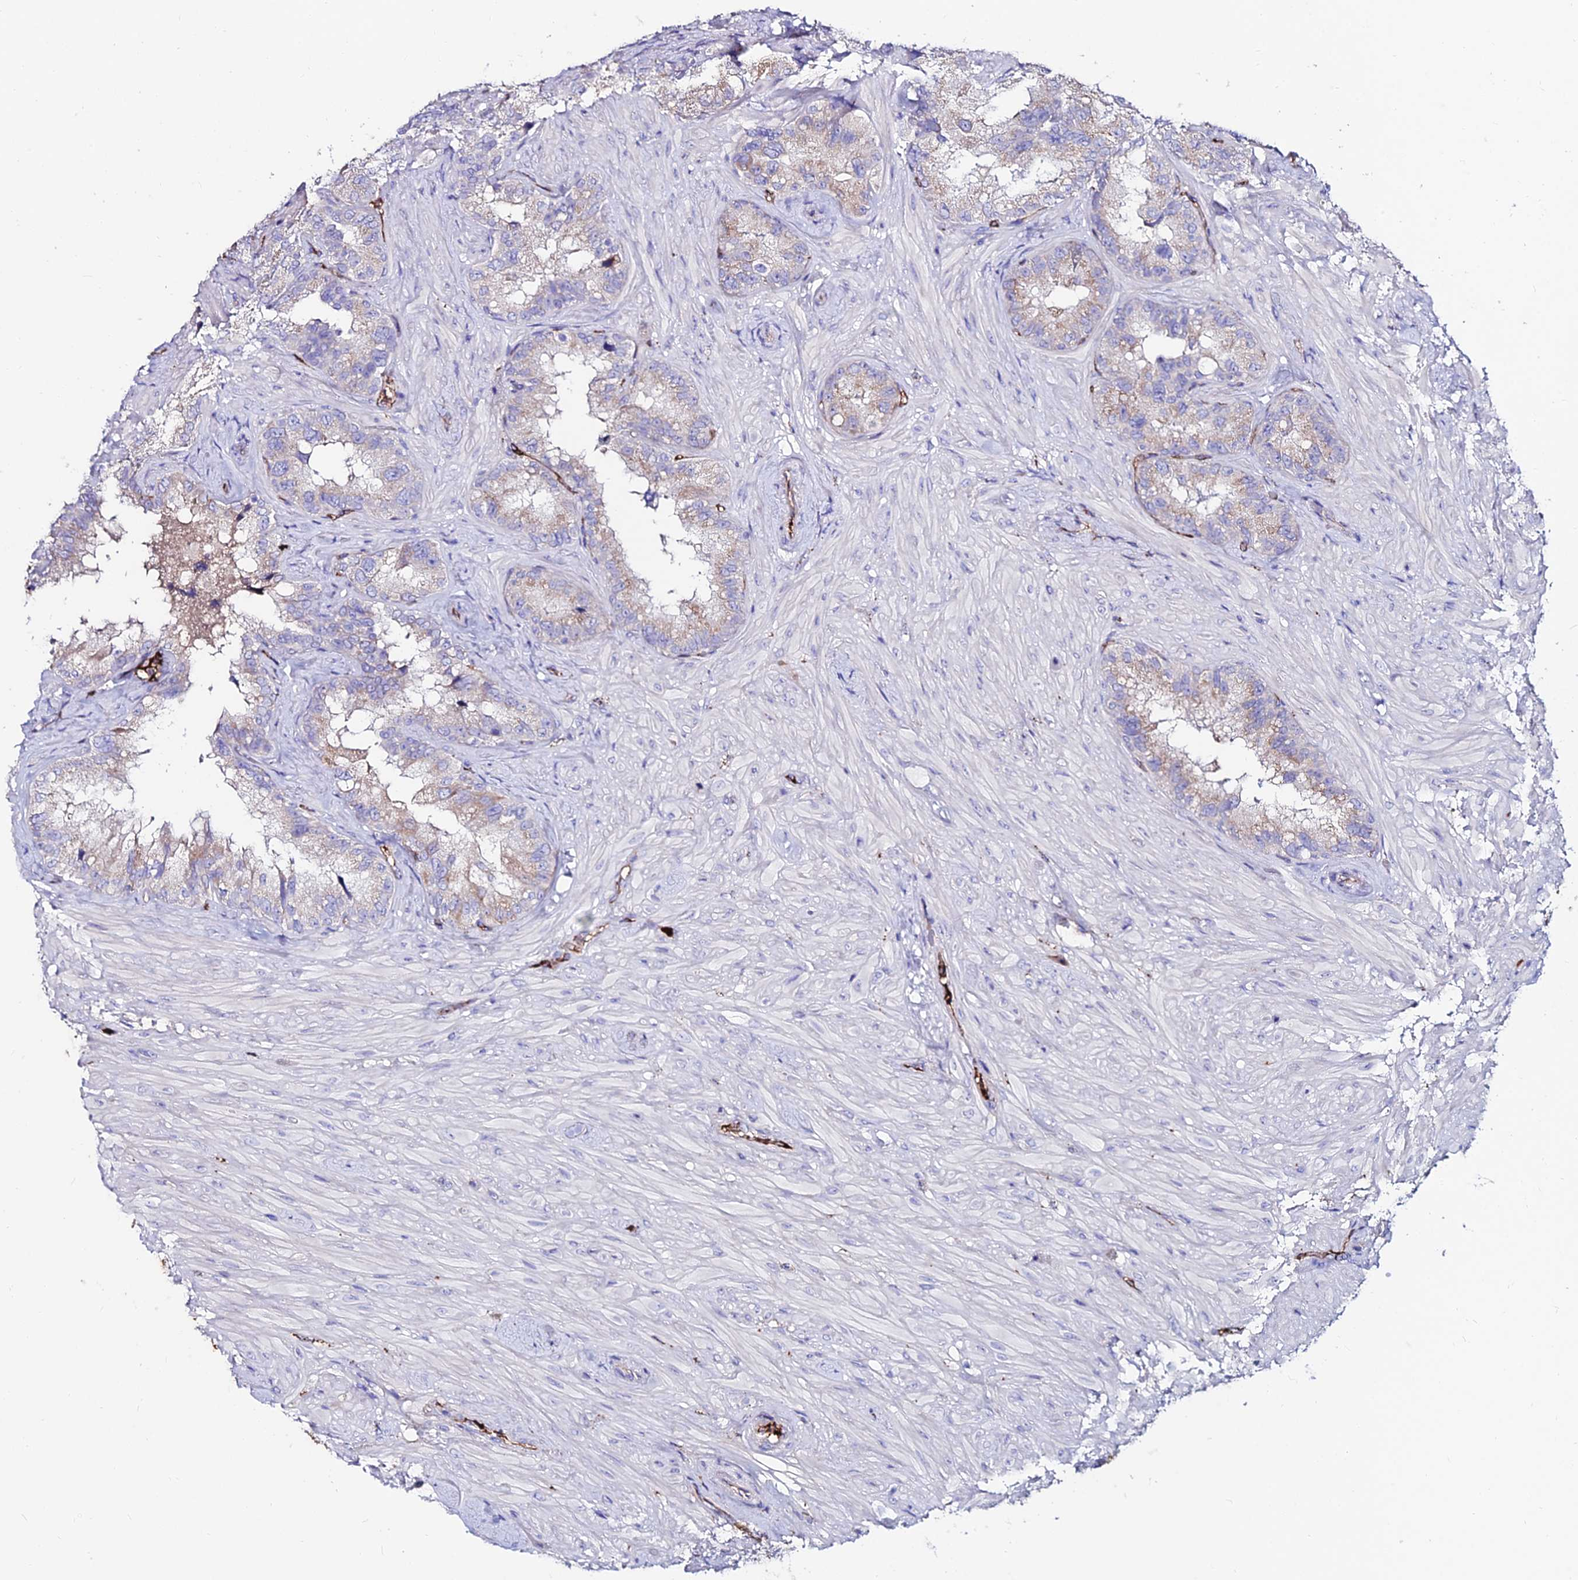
{"staining": {"intensity": "weak", "quantity": "25%-75%", "location": "cytoplasmic/membranous"}, "tissue": "seminal vesicle", "cell_type": "Glandular cells", "image_type": "normal", "snomed": [{"axis": "morphology", "description": "Normal tissue, NOS"}, {"axis": "topography", "description": "Seminal veicle"}, {"axis": "topography", "description": "Peripheral nerve tissue"}], "caption": "Seminal vesicle stained for a protein (brown) exhibits weak cytoplasmic/membranous positive staining in about 25%-75% of glandular cells.", "gene": "SLC25A16", "patient": {"sex": "male", "age": 67}}